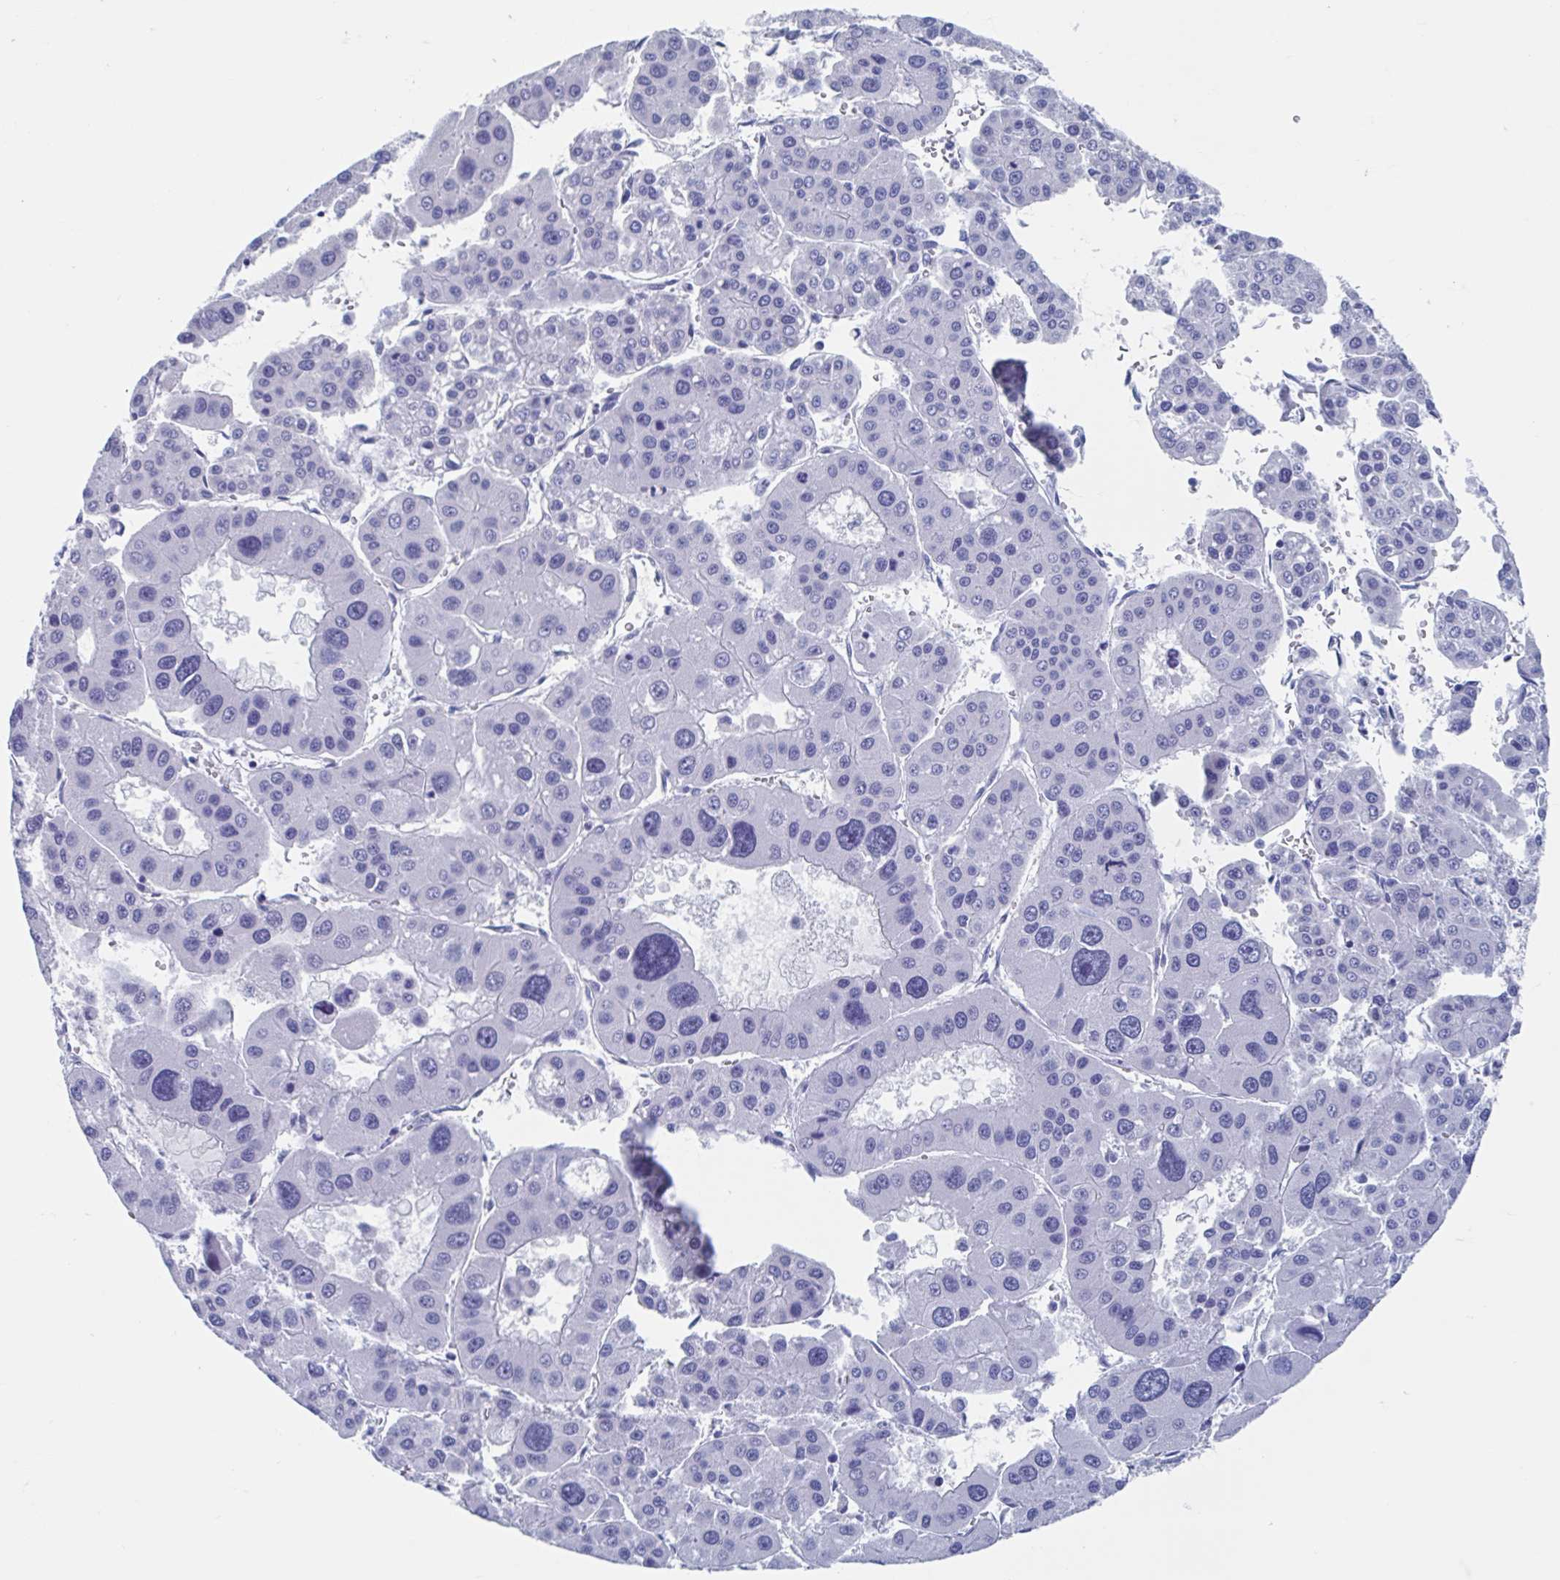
{"staining": {"intensity": "negative", "quantity": "none", "location": "none"}, "tissue": "liver cancer", "cell_type": "Tumor cells", "image_type": "cancer", "snomed": [{"axis": "morphology", "description": "Carcinoma, Hepatocellular, NOS"}, {"axis": "topography", "description": "Liver"}], "caption": "This micrograph is of liver hepatocellular carcinoma stained with immunohistochemistry (IHC) to label a protein in brown with the nuclei are counter-stained blue. There is no positivity in tumor cells.", "gene": "SHCBP1L", "patient": {"sex": "male", "age": 73}}